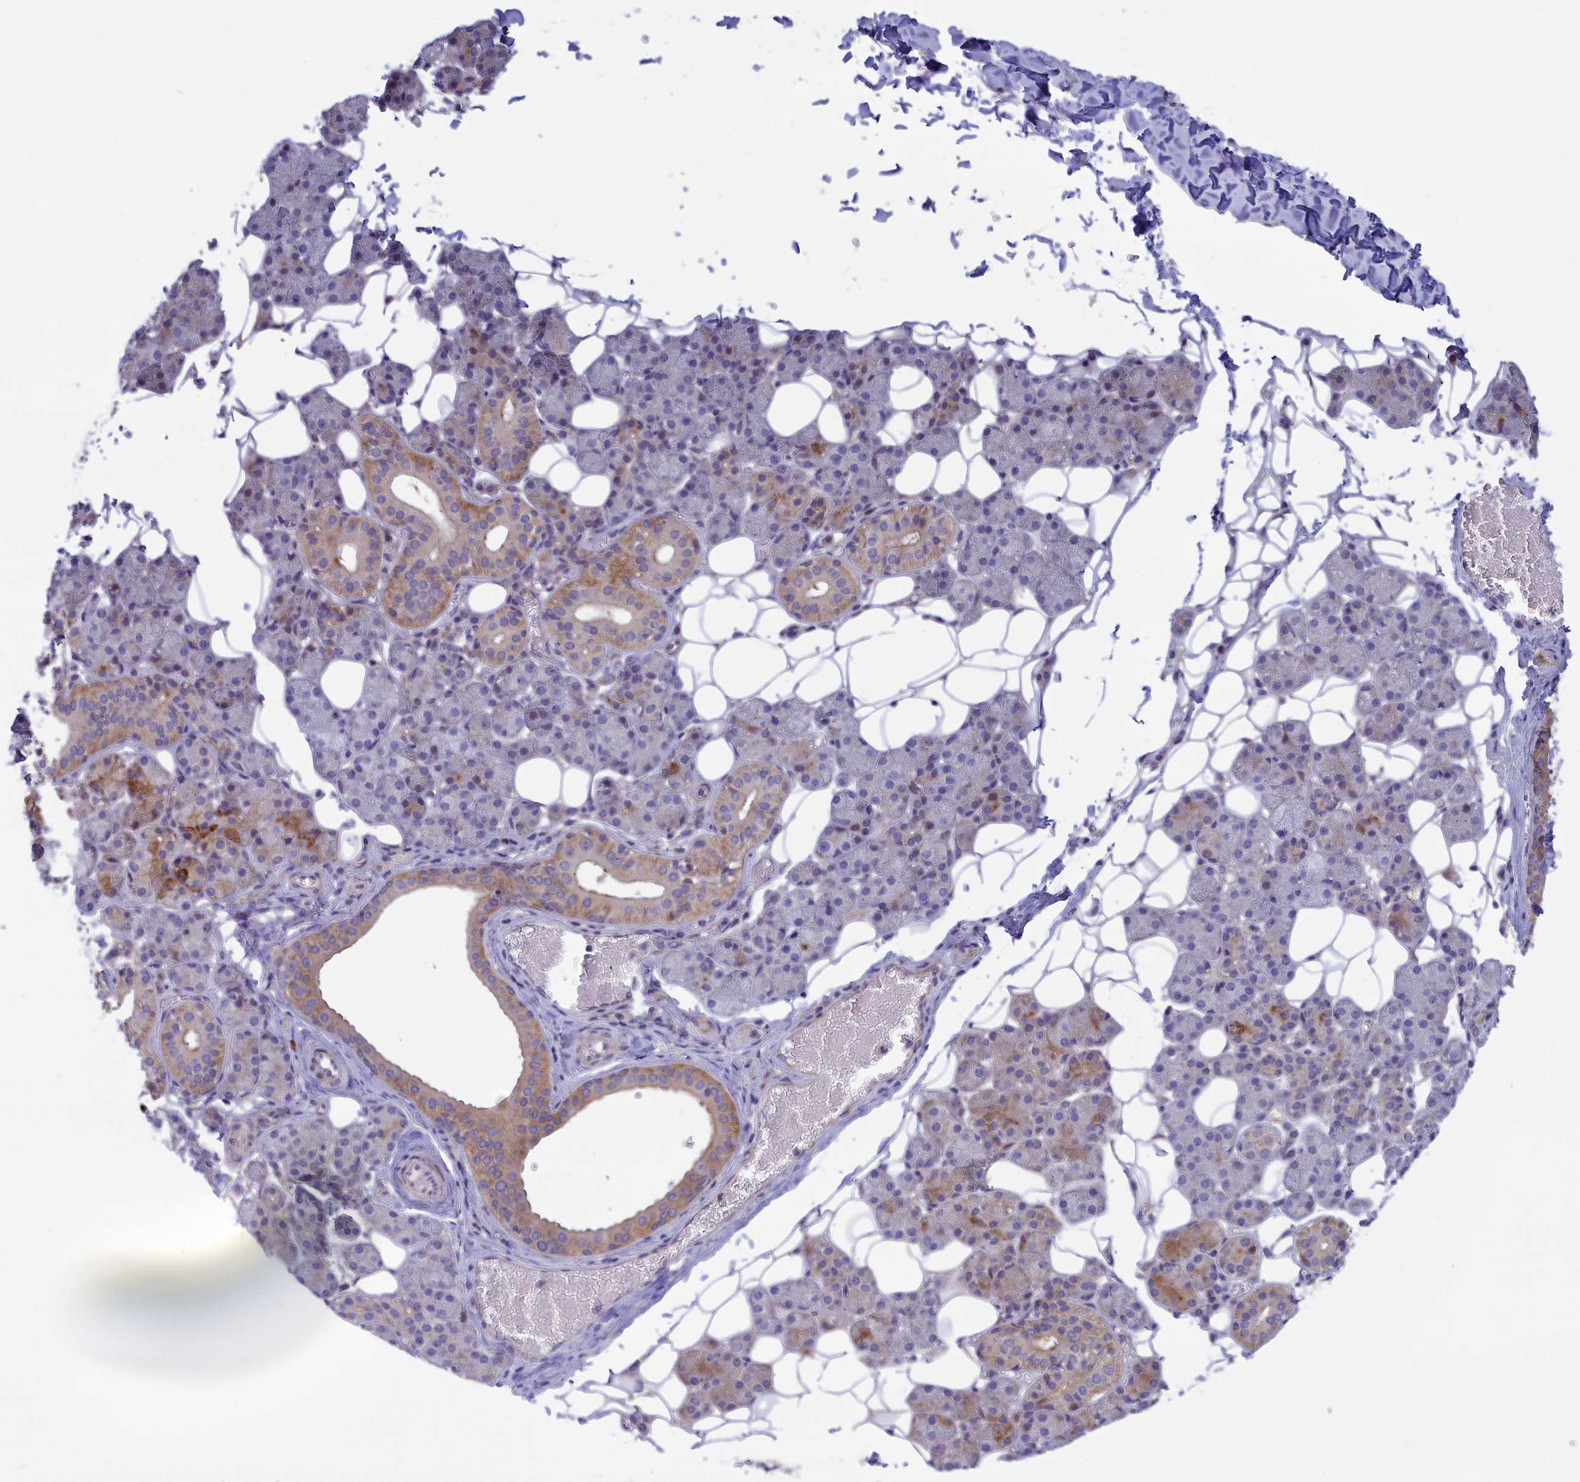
{"staining": {"intensity": "moderate", "quantity": "25%-75%", "location": "cytoplasmic/membranous"}, "tissue": "salivary gland", "cell_type": "Glandular cells", "image_type": "normal", "snomed": [{"axis": "morphology", "description": "Normal tissue, NOS"}, {"axis": "topography", "description": "Salivary gland"}], "caption": "Salivary gland stained with immunohistochemistry reveals moderate cytoplasmic/membranous staining in approximately 25%-75% of glandular cells. (DAB = brown stain, brightfield microscopy at high magnification).", "gene": "CORO2A", "patient": {"sex": "female", "age": 33}}